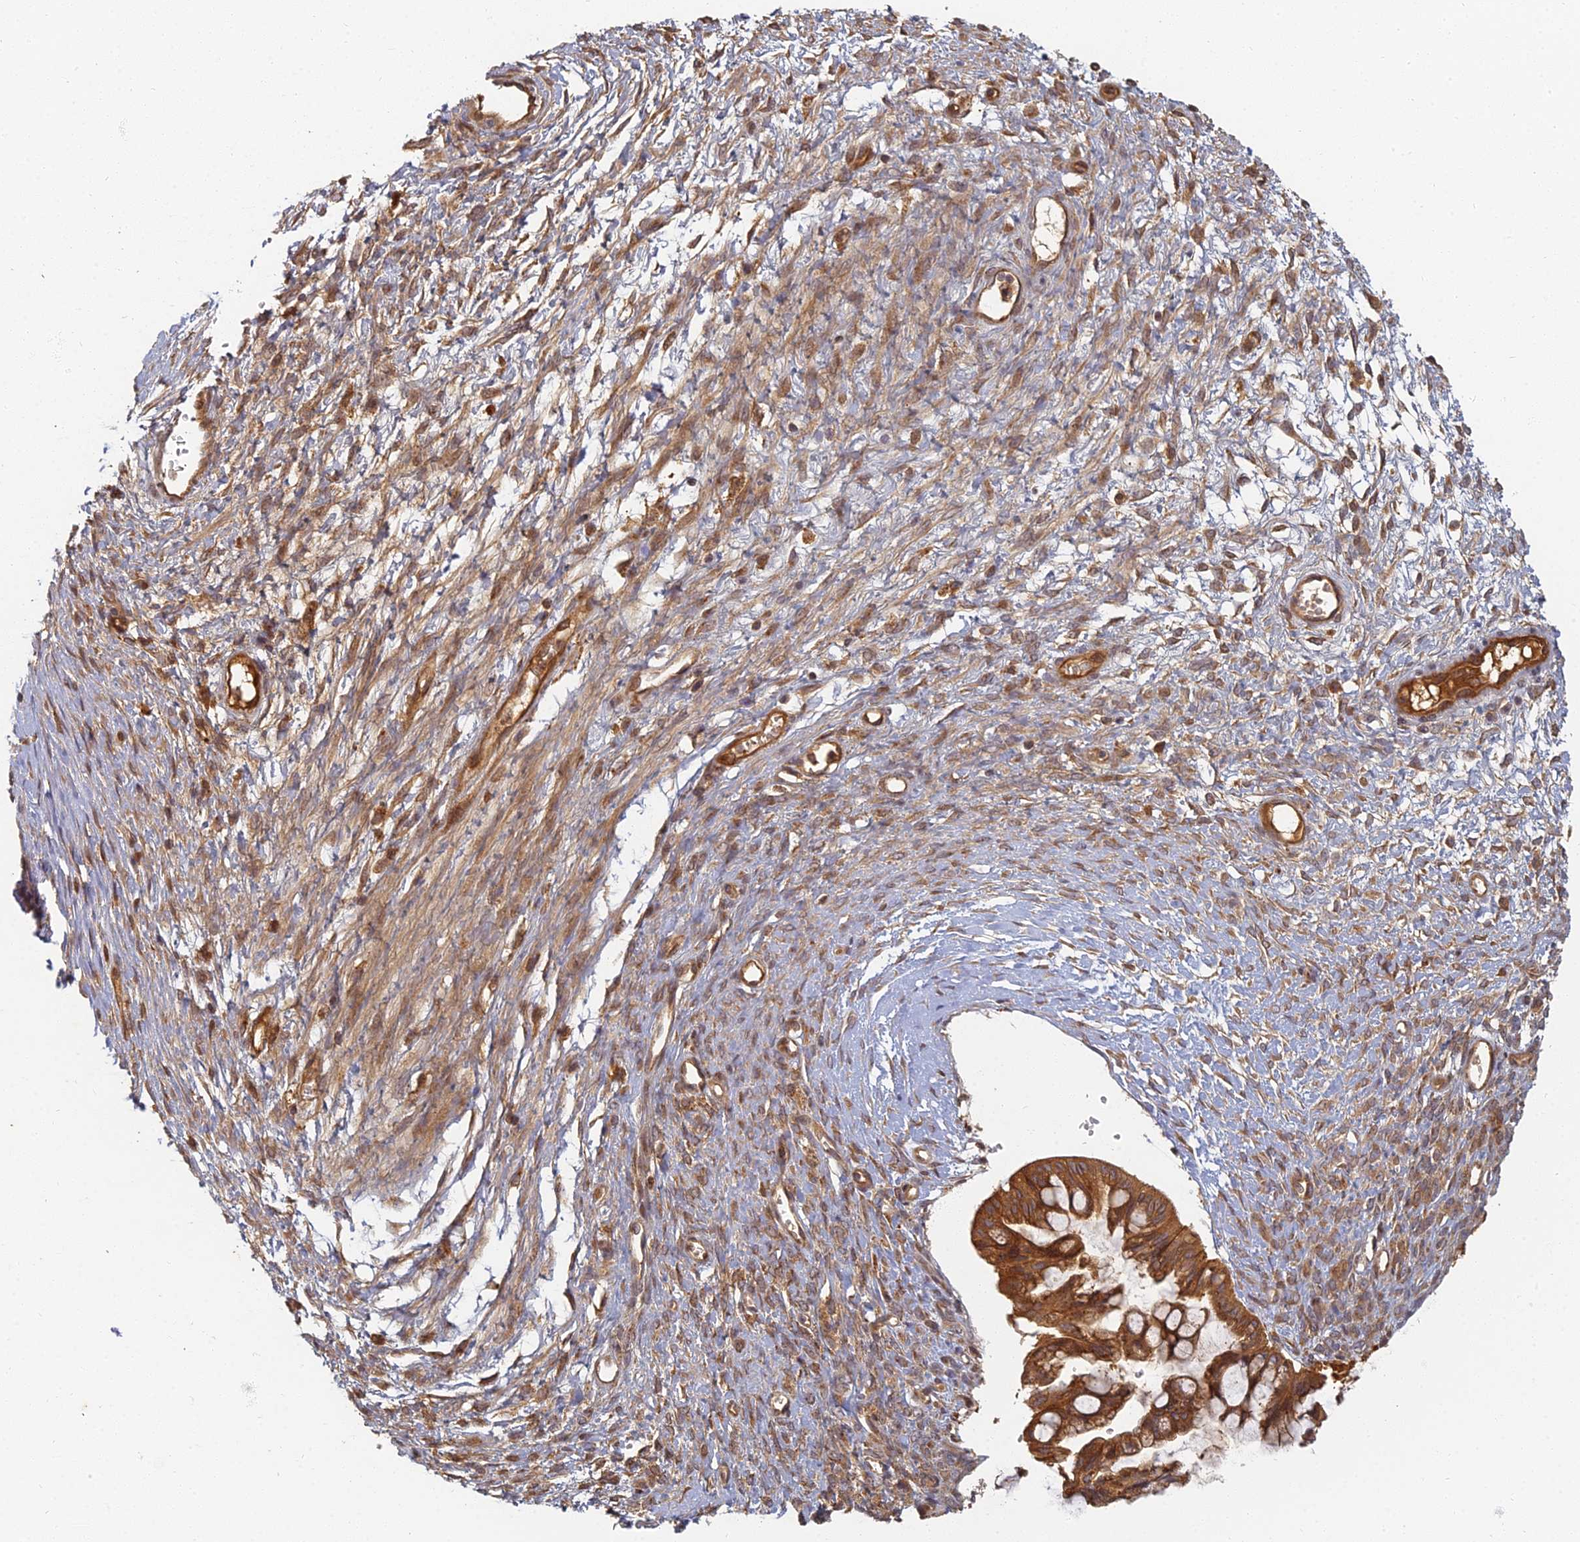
{"staining": {"intensity": "strong", "quantity": ">75%", "location": "cytoplasmic/membranous"}, "tissue": "ovarian cancer", "cell_type": "Tumor cells", "image_type": "cancer", "snomed": [{"axis": "morphology", "description": "Cystadenocarcinoma, mucinous, NOS"}, {"axis": "topography", "description": "Ovary"}], "caption": "Protein staining by IHC displays strong cytoplasmic/membranous expression in about >75% of tumor cells in ovarian cancer.", "gene": "INO80D", "patient": {"sex": "female", "age": 73}}